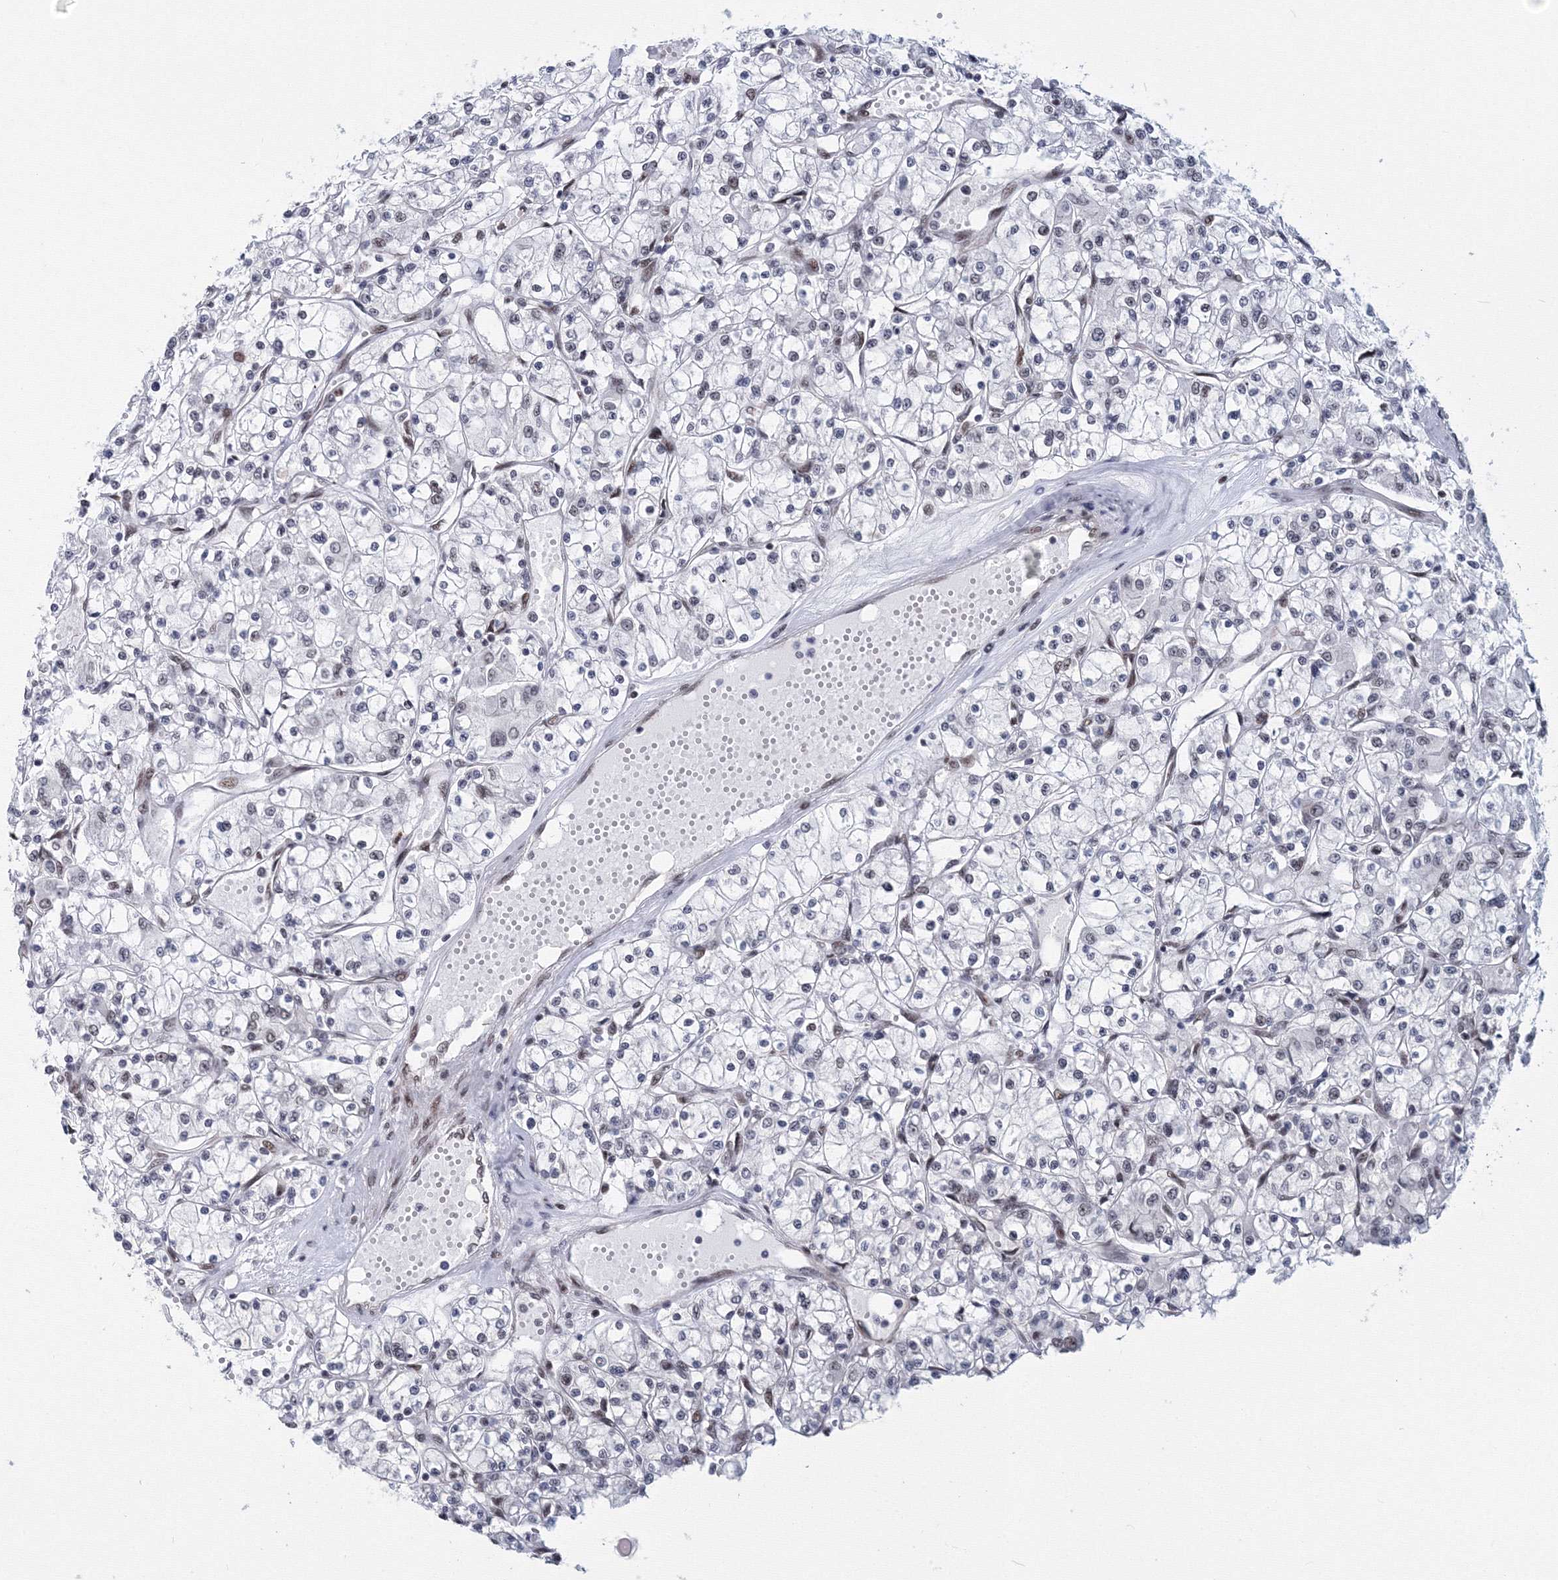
{"staining": {"intensity": "weak", "quantity": "25%-75%", "location": "nuclear"}, "tissue": "renal cancer", "cell_type": "Tumor cells", "image_type": "cancer", "snomed": [{"axis": "morphology", "description": "Adenocarcinoma, NOS"}, {"axis": "topography", "description": "Kidney"}], "caption": "High-power microscopy captured an immunohistochemistry micrograph of renal cancer, revealing weak nuclear positivity in approximately 25%-75% of tumor cells.", "gene": "SF3B6", "patient": {"sex": "female", "age": 59}}